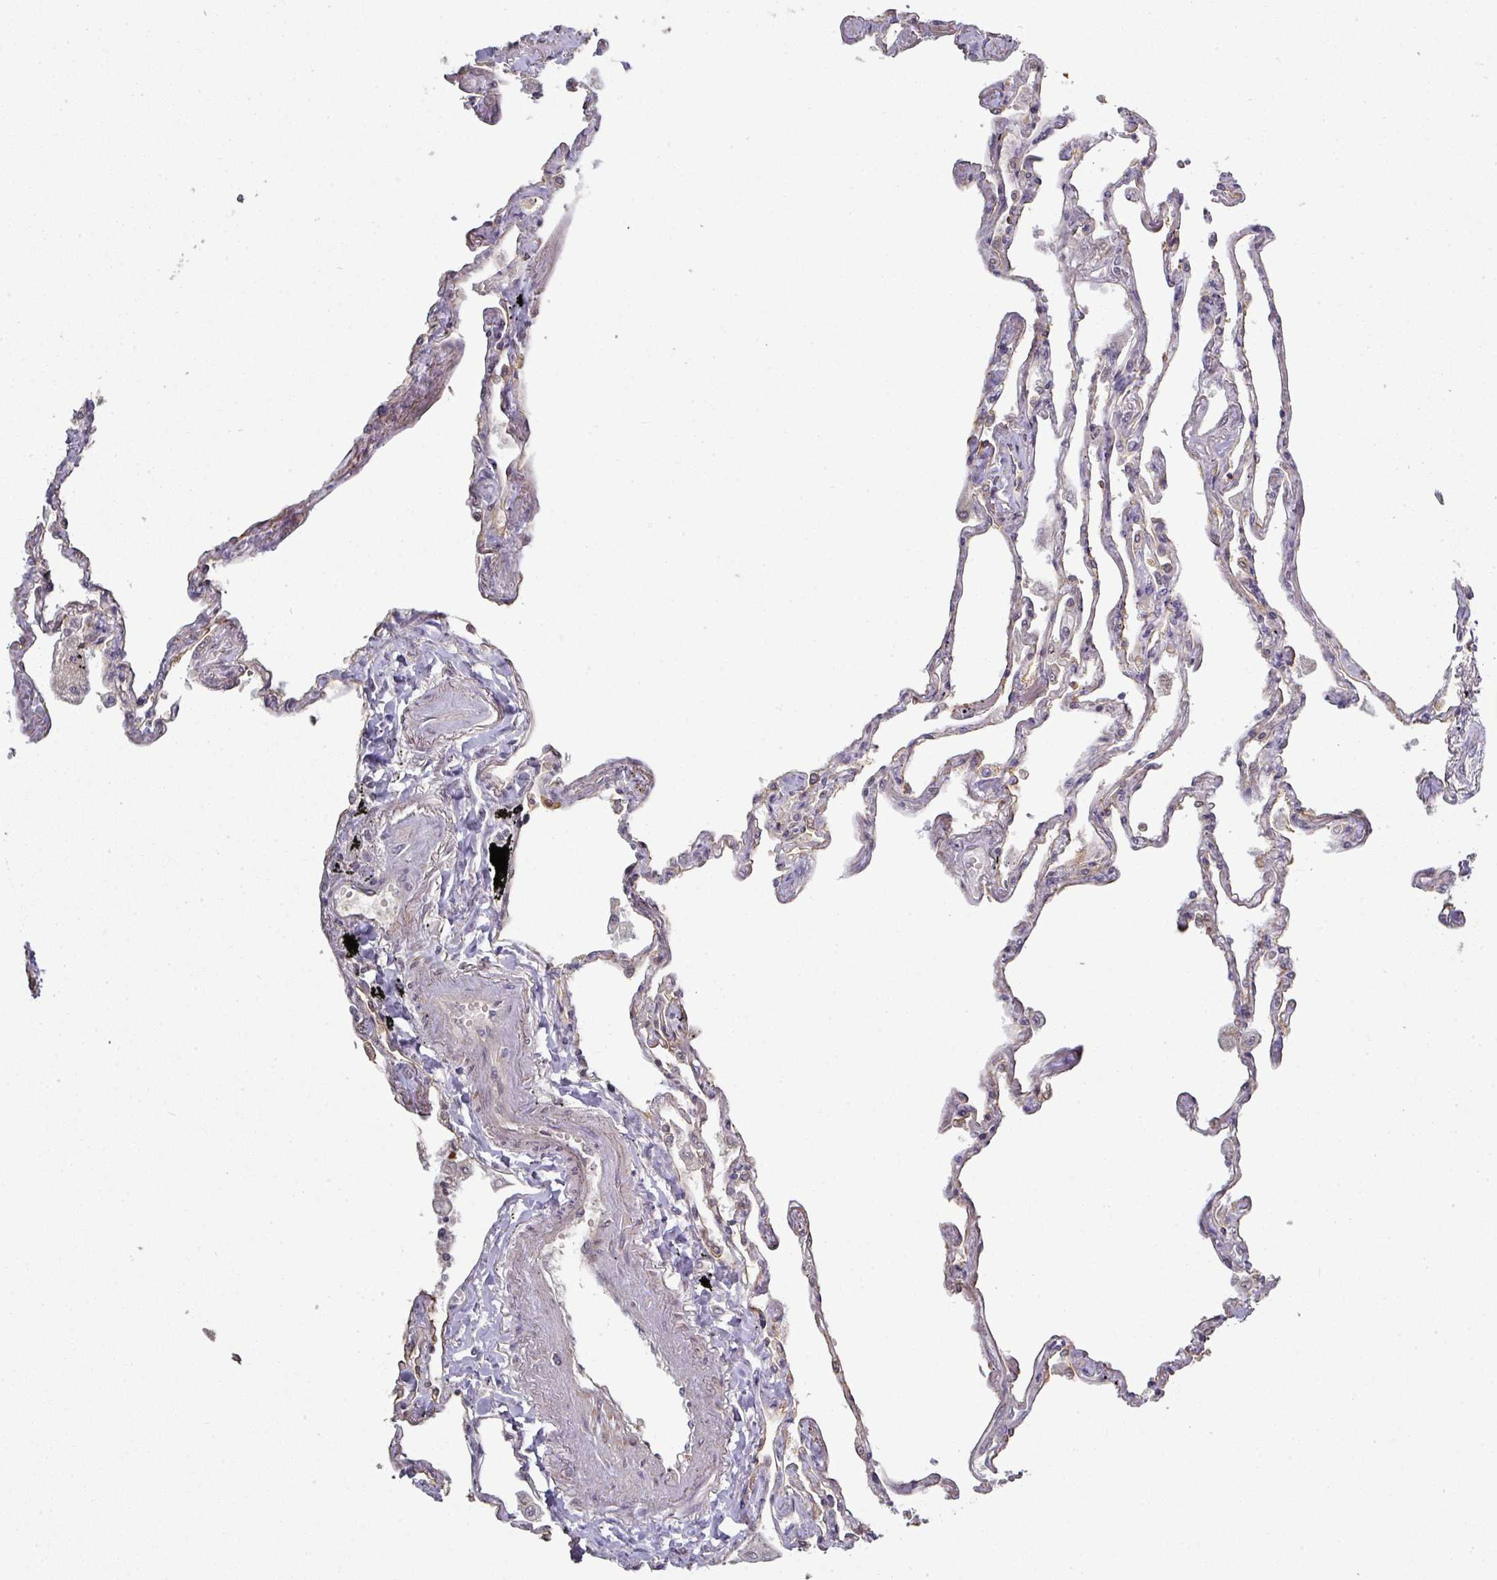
{"staining": {"intensity": "moderate", "quantity": "25%-75%", "location": "cytoplasmic/membranous,nuclear"}, "tissue": "lung", "cell_type": "Alveolar cells", "image_type": "normal", "snomed": [{"axis": "morphology", "description": "Normal tissue, NOS"}, {"axis": "topography", "description": "Lung"}], "caption": "Lung stained with a brown dye demonstrates moderate cytoplasmic/membranous,nuclear positive staining in about 25%-75% of alveolar cells.", "gene": "GTF2H3", "patient": {"sex": "female", "age": 67}}